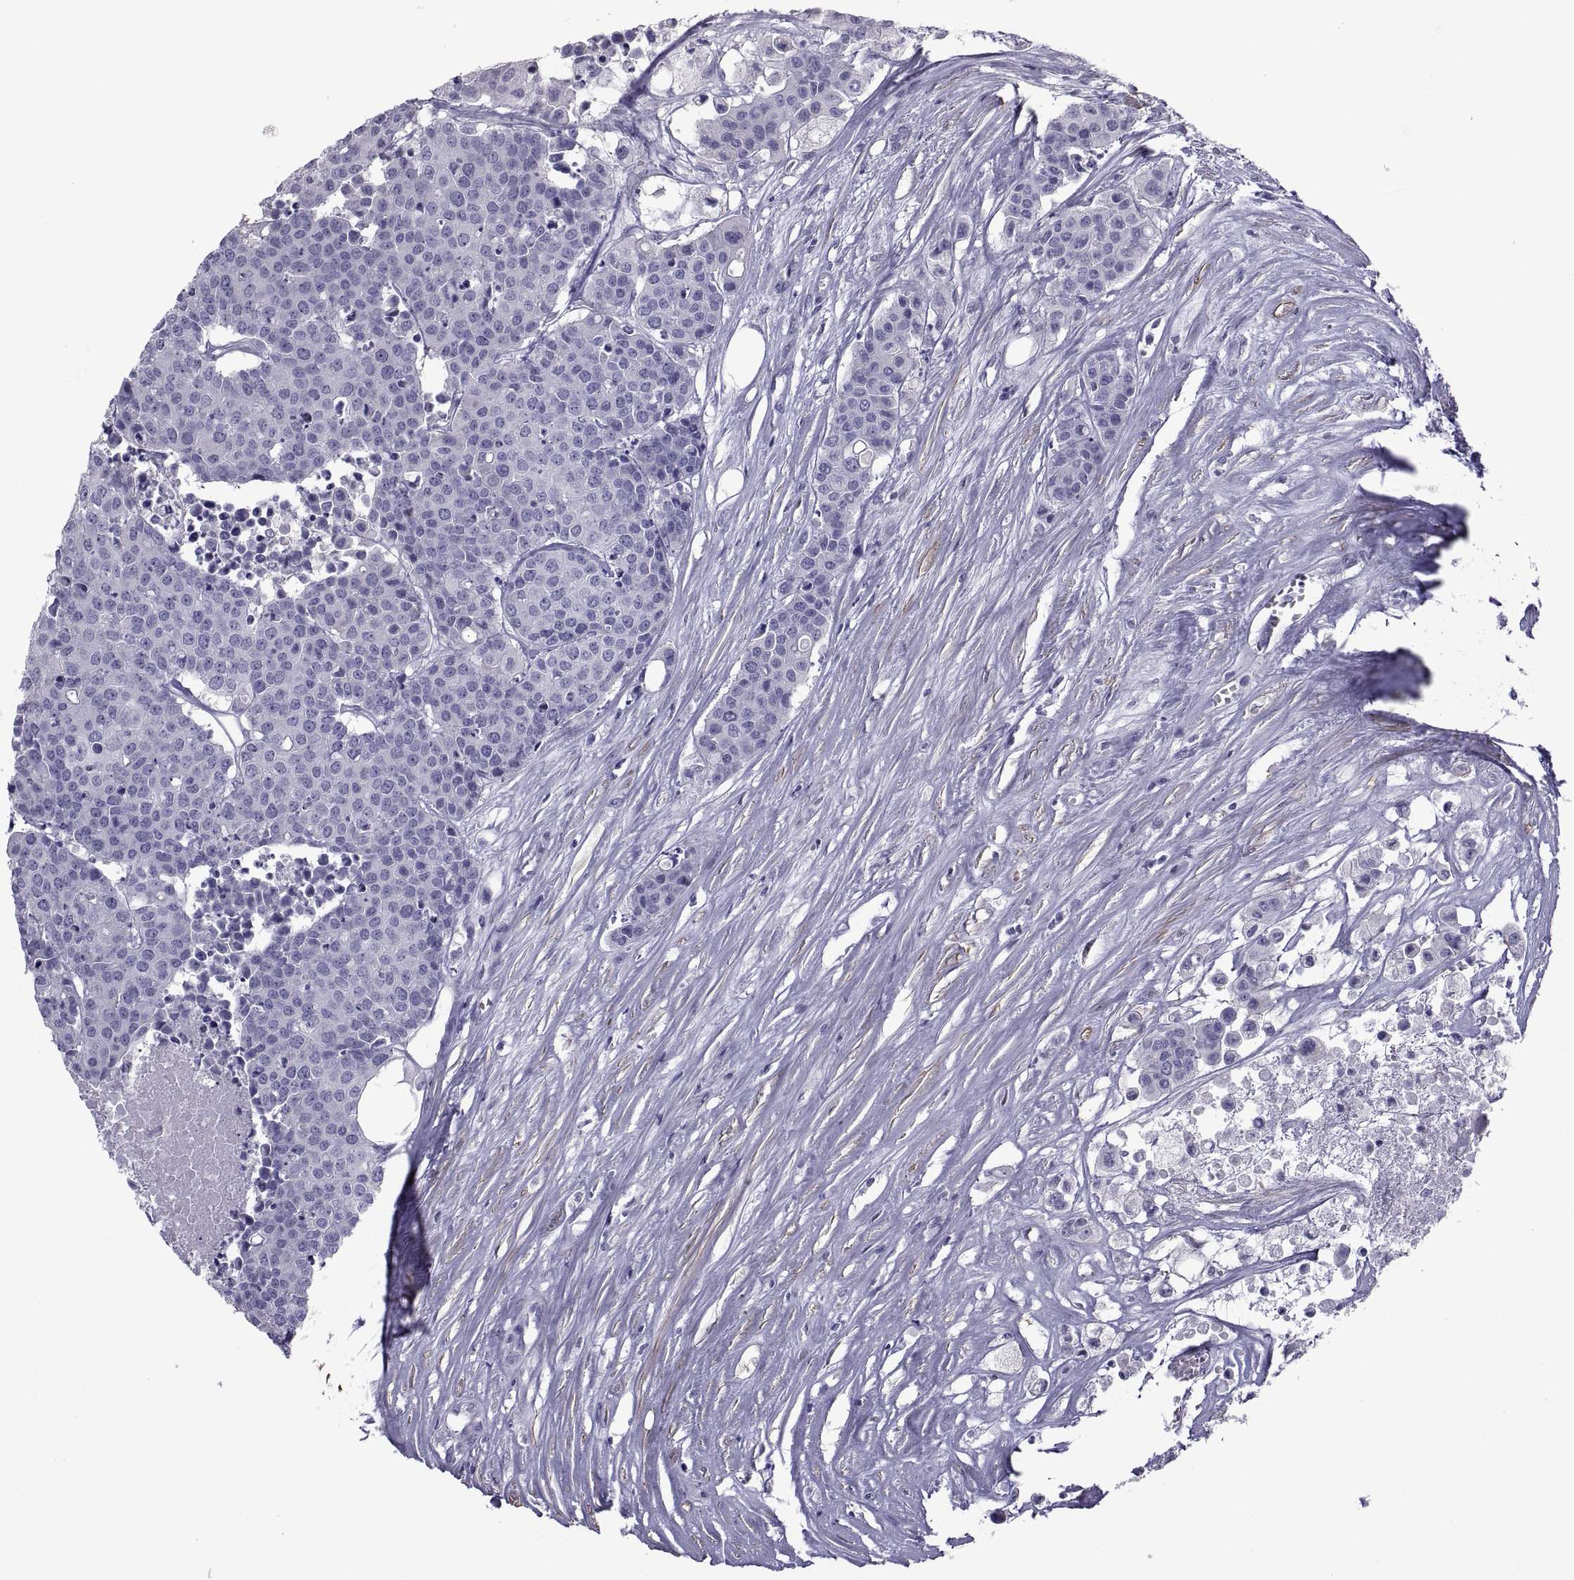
{"staining": {"intensity": "negative", "quantity": "none", "location": "none"}, "tissue": "carcinoid", "cell_type": "Tumor cells", "image_type": "cancer", "snomed": [{"axis": "morphology", "description": "Carcinoid, malignant, NOS"}, {"axis": "topography", "description": "Colon"}], "caption": "A micrograph of carcinoid (malignant) stained for a protein displays no brown staining in tumor cells.", "gene": "MAGEB1", "patient": {"sex": "male", "age": 81}}